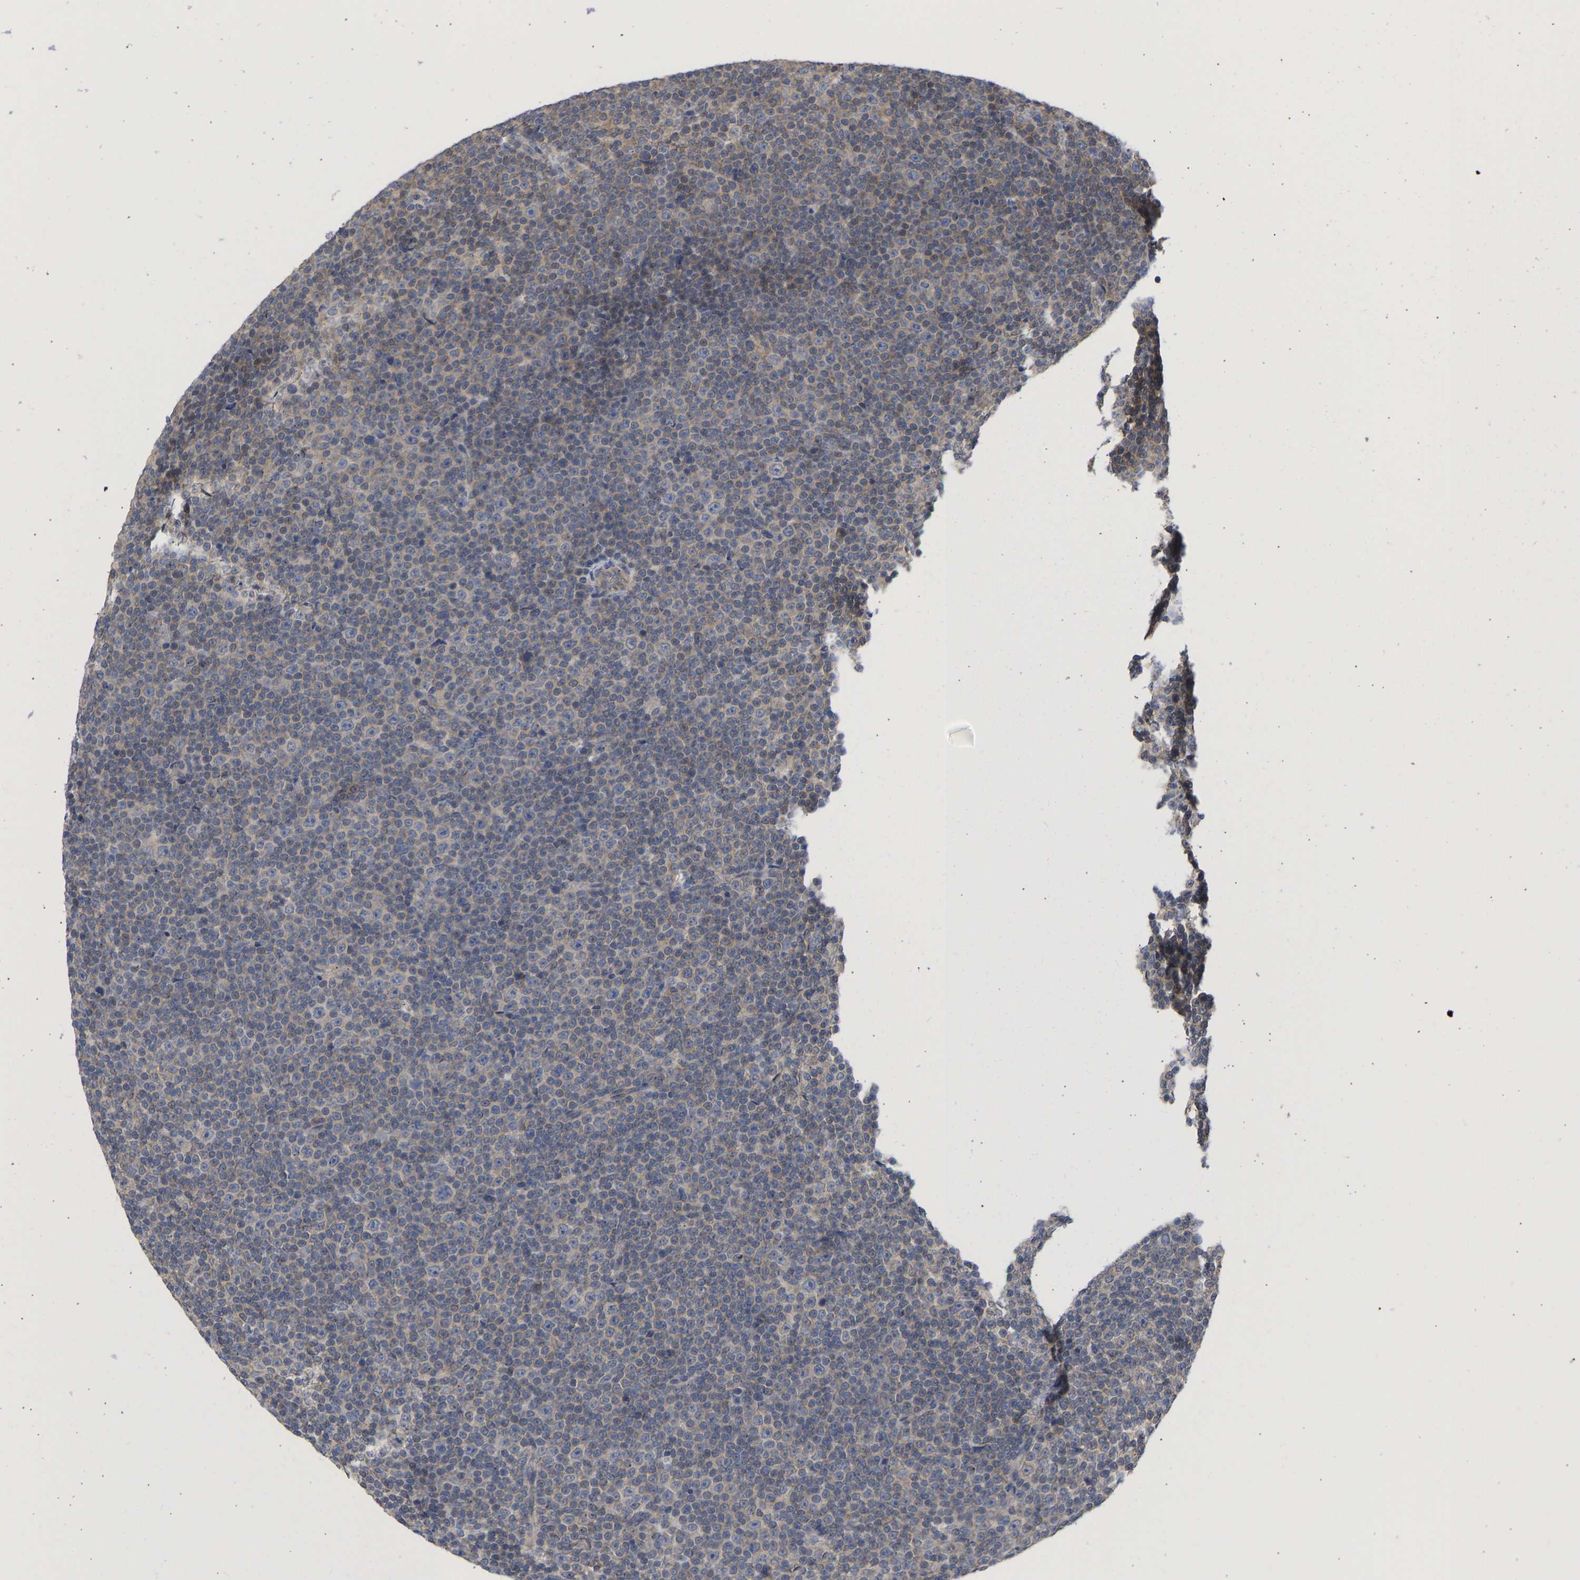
{"staining": {"intensity": "negative", "quantity": "none", "location": "none"}, "tissue": "lymphoma", "cell_type": "Tumor cells", "image_type": "cancer", "snomed": [{"axis": "morphology", "description": "Malignant lymphoma, non-Hodgkin's type, Low grade"}, {"axis": "topography", "description": "Lymph node"}], "caption": "This image is of low-grade malignant lymphoma, non-Hodgkin's type stained with IHC to label a protein in brown with the nuclei are counter-stained blue. There is no positivity in tumor cells.", "gene": "MAP2K3", "patient": {"sex": "female", "age": 67}}